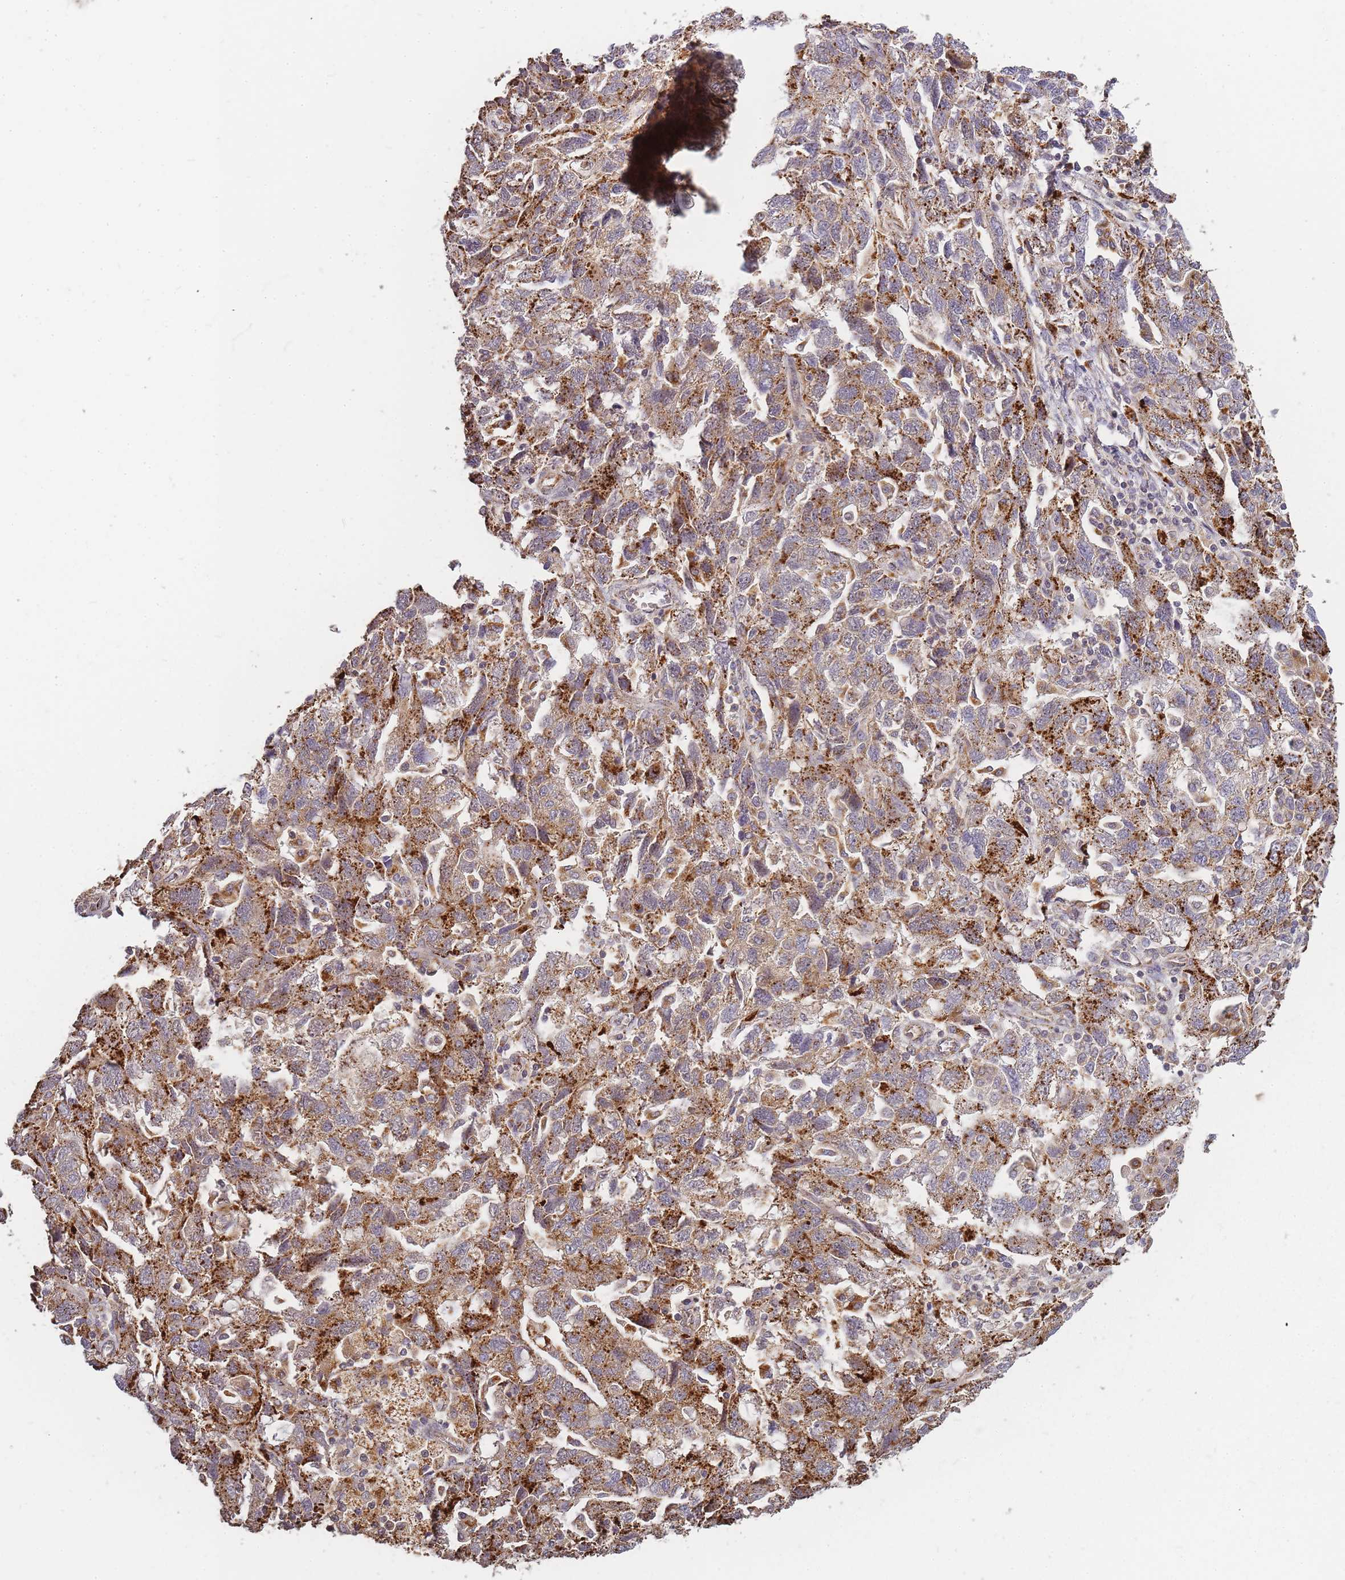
{"staining": {"intensity": "moderate", "quantity": ">75%", "location": "cytoplasmic/membranous"}, "tissue": "ovarian cancer", "cell_type": "Tumor cells", "image_type": "cancer", "snomed": [{"axis": "morphology", "description": "Carcinoma, NOS"}, {"axis": "morphology", "description": "Cystadenocarcinoma, serous, NOS"}, {"axis": "topography", "description": "Ovary"}], "caption": "A high-resolution image shows immunohistochemistry (IHC) staining of ovarian carcinoma, which reveals moderate cytoplasmic/membranous expression in about >75% of tumor cells.", "gene": "ATG5", "patient": {"sex": "female", "age": 69}}